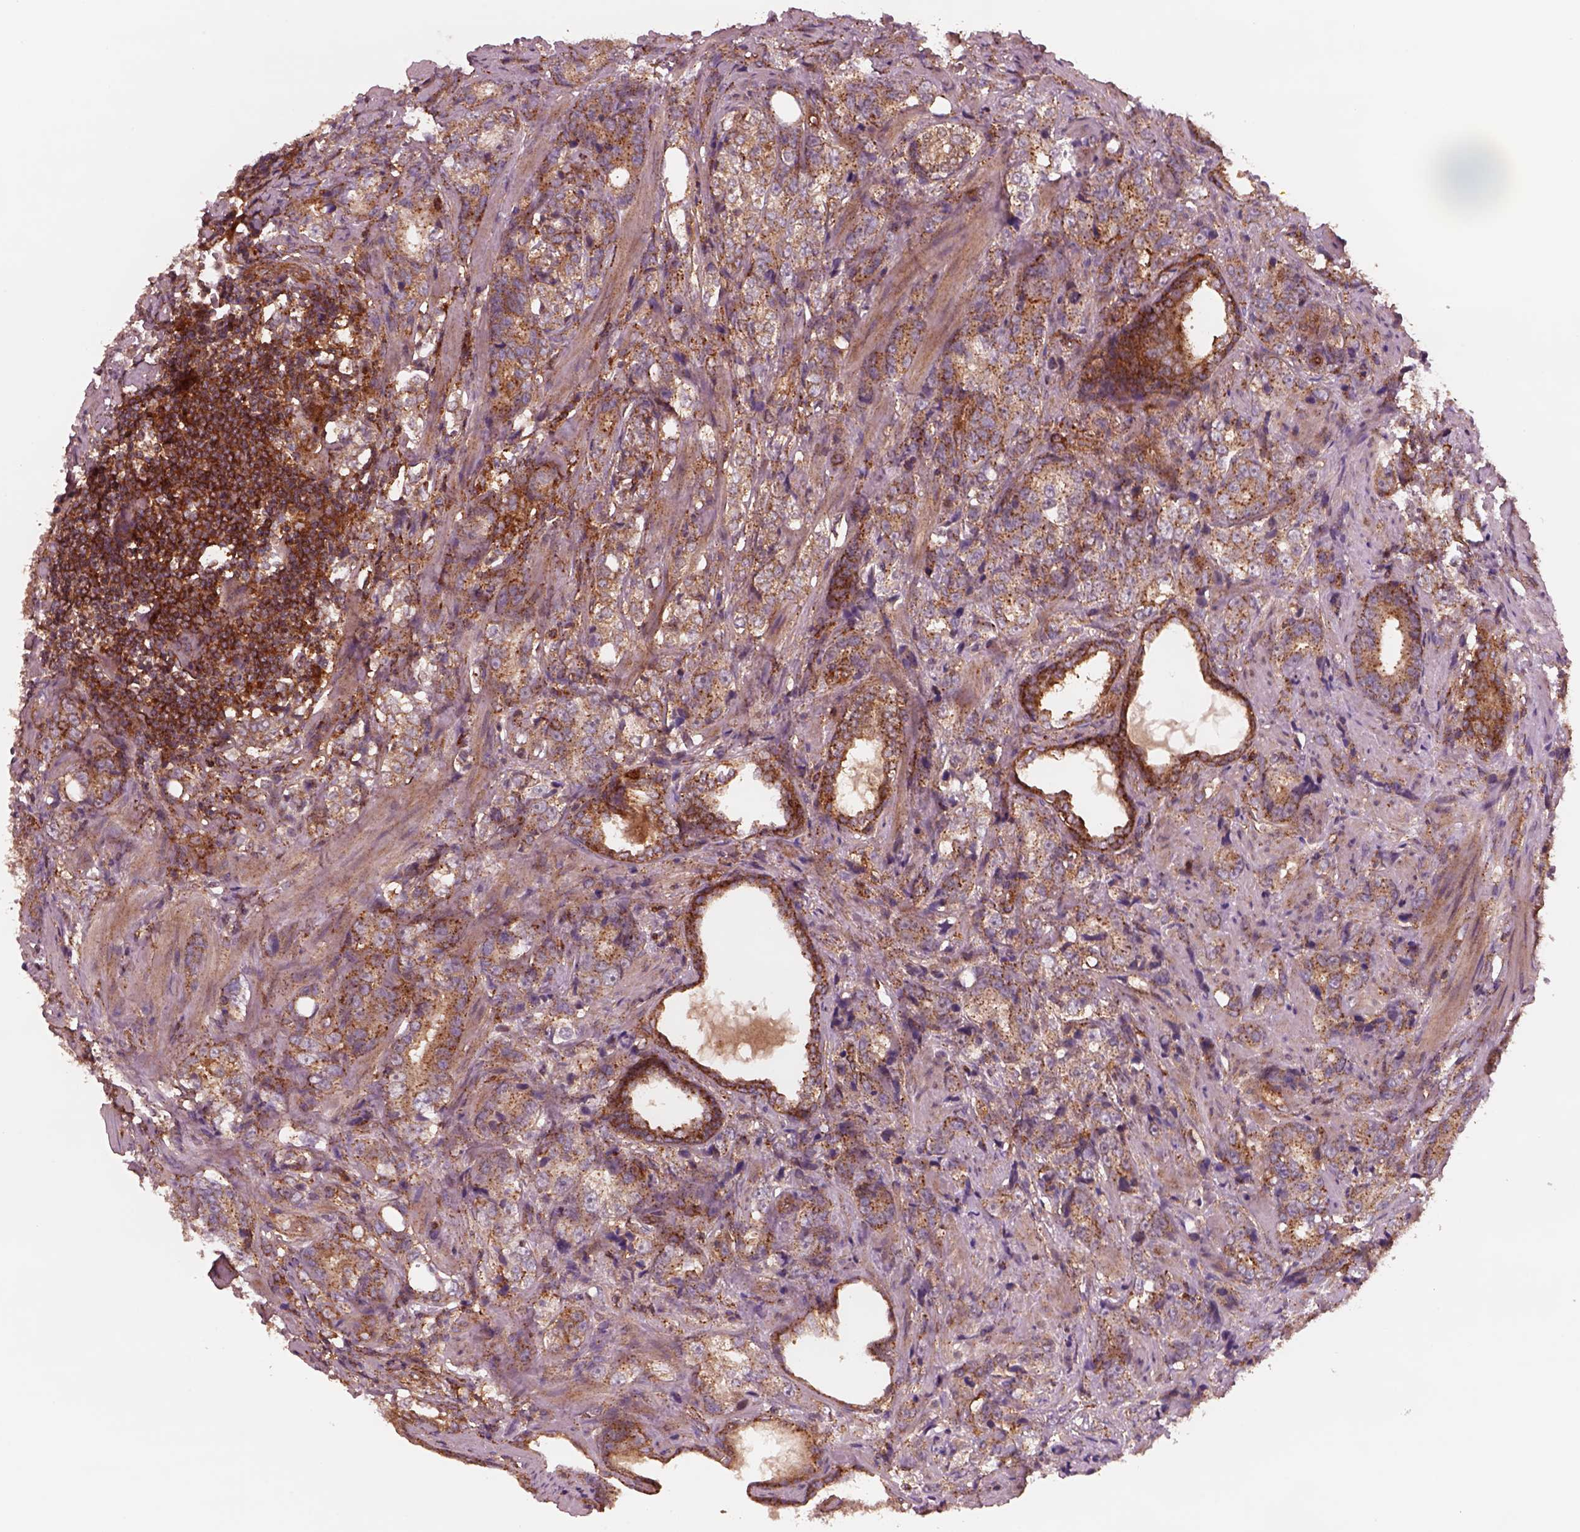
{"staining": {"intensity": "strong", "quantity": ">75%", "location": "cytoplasmic/membranous"}, "tissue": "prostate cancer", "cell_type": "Tumor cells", "image_type": "cancer", "snomed": [{"axis": "morphology", "description": "Adenocarcinoma, NOS"}, {"axis": "topography", "description": "Prostate and seminal vesicle, NOS"}], "caption": "Prostate adenocarcinoma stained with immunohistochemistry shows strong cytoplasmic/membranous expression in about >75% of tumor cells.", "gene": "WASHC2A", "patient": {"sex": "male", "age": 63}}